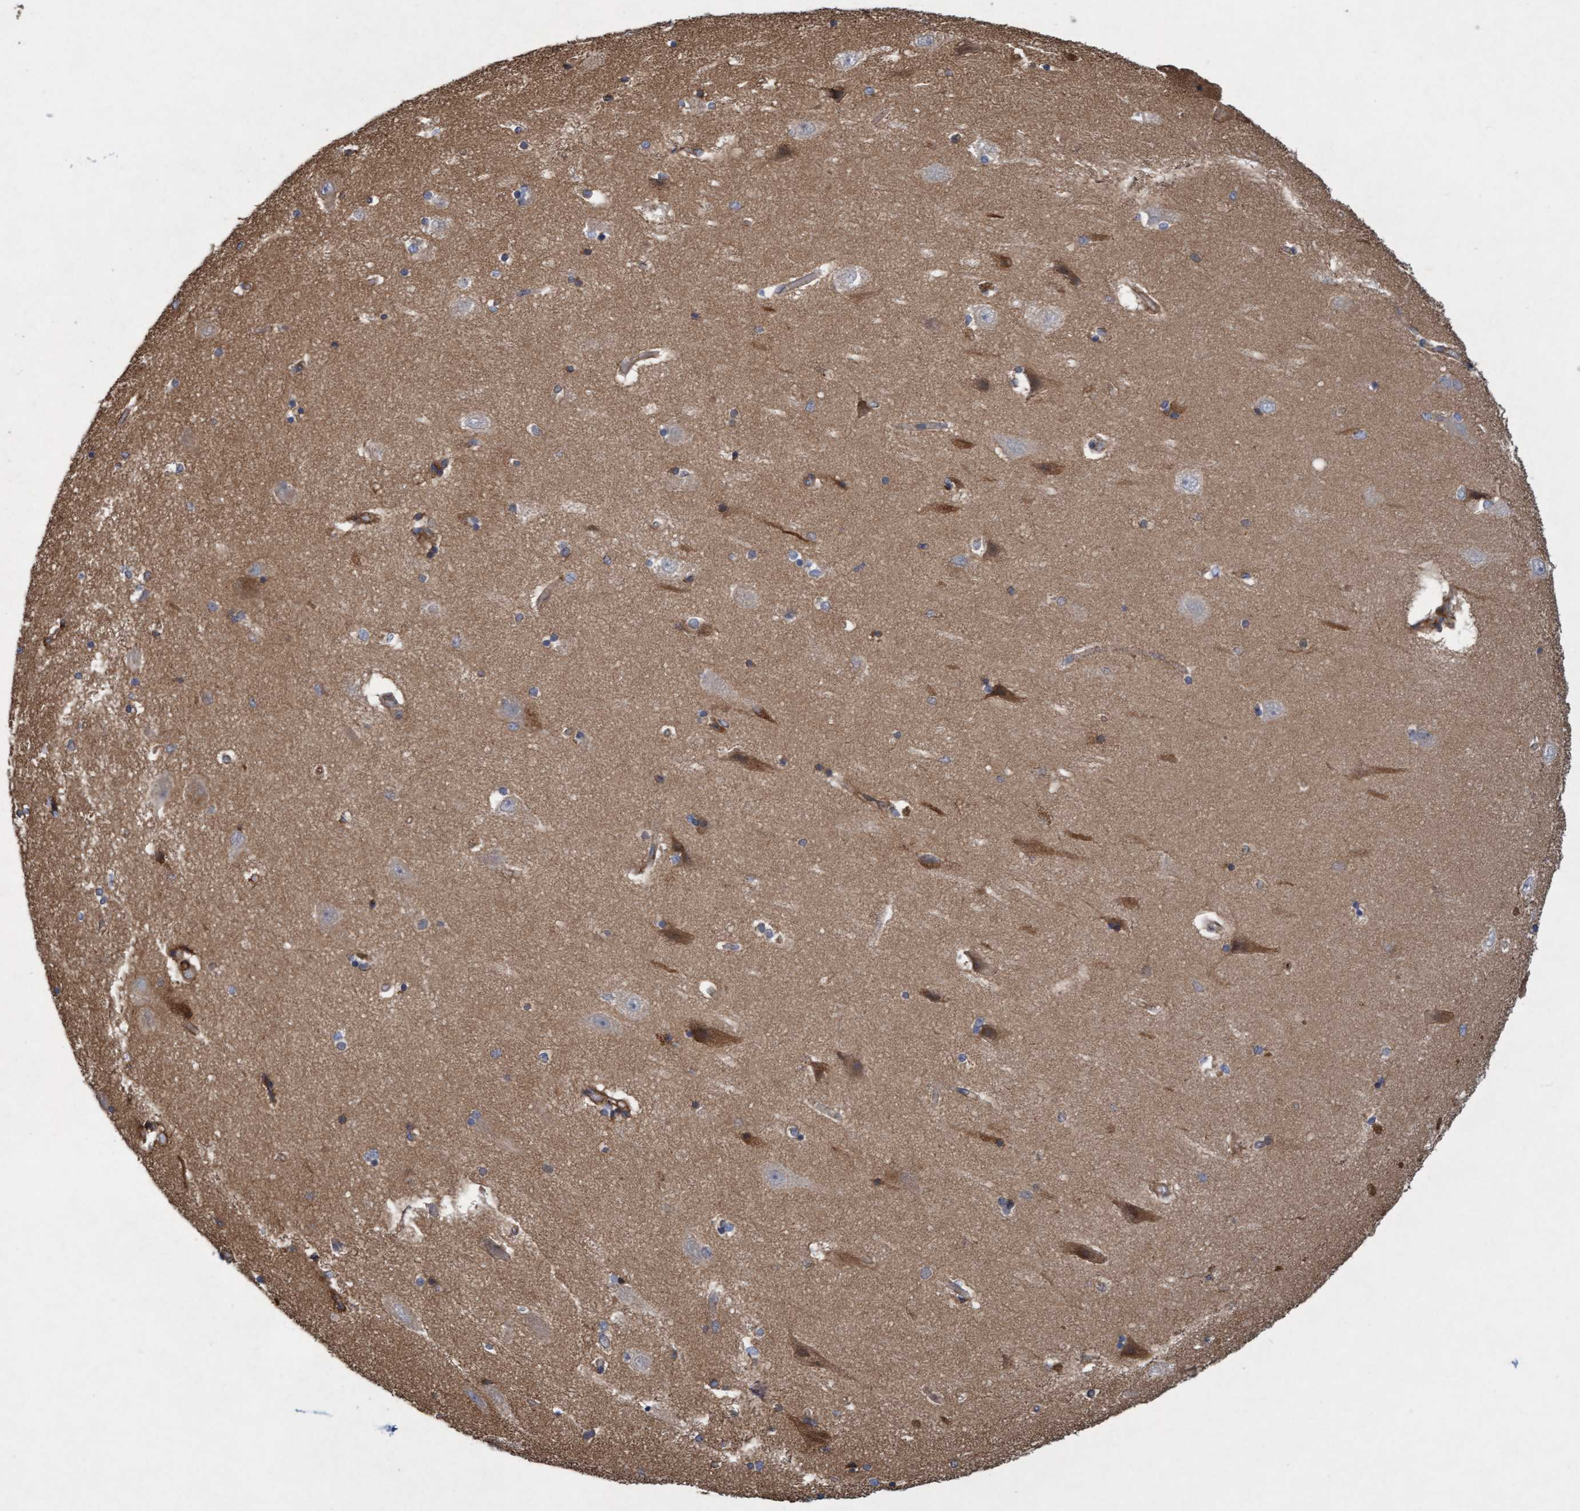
{"staining": {"intensity": "moderate", "quantity": "<25%", "location": "cytoplasmic/membranous"}, "tissue": "hippocampus", "cell_type": "Glial cells", "image_type": "normal", "snomed": [{"axis": "morphology", "description": "Normal tissue, NOS"}, {"axis": "topography", "description": "Hippocampus"}], "caption": "Protein expression analysis of benign human hippocampus reveals moderate cytoplasmic/membranous positivity in approximately <25% of glial cells. Immunohistochemistry stains the protein in brown and the nuclei are stained blue.", "gene": "DDHD2", "patient": {"sex": "female", "age": 54}}